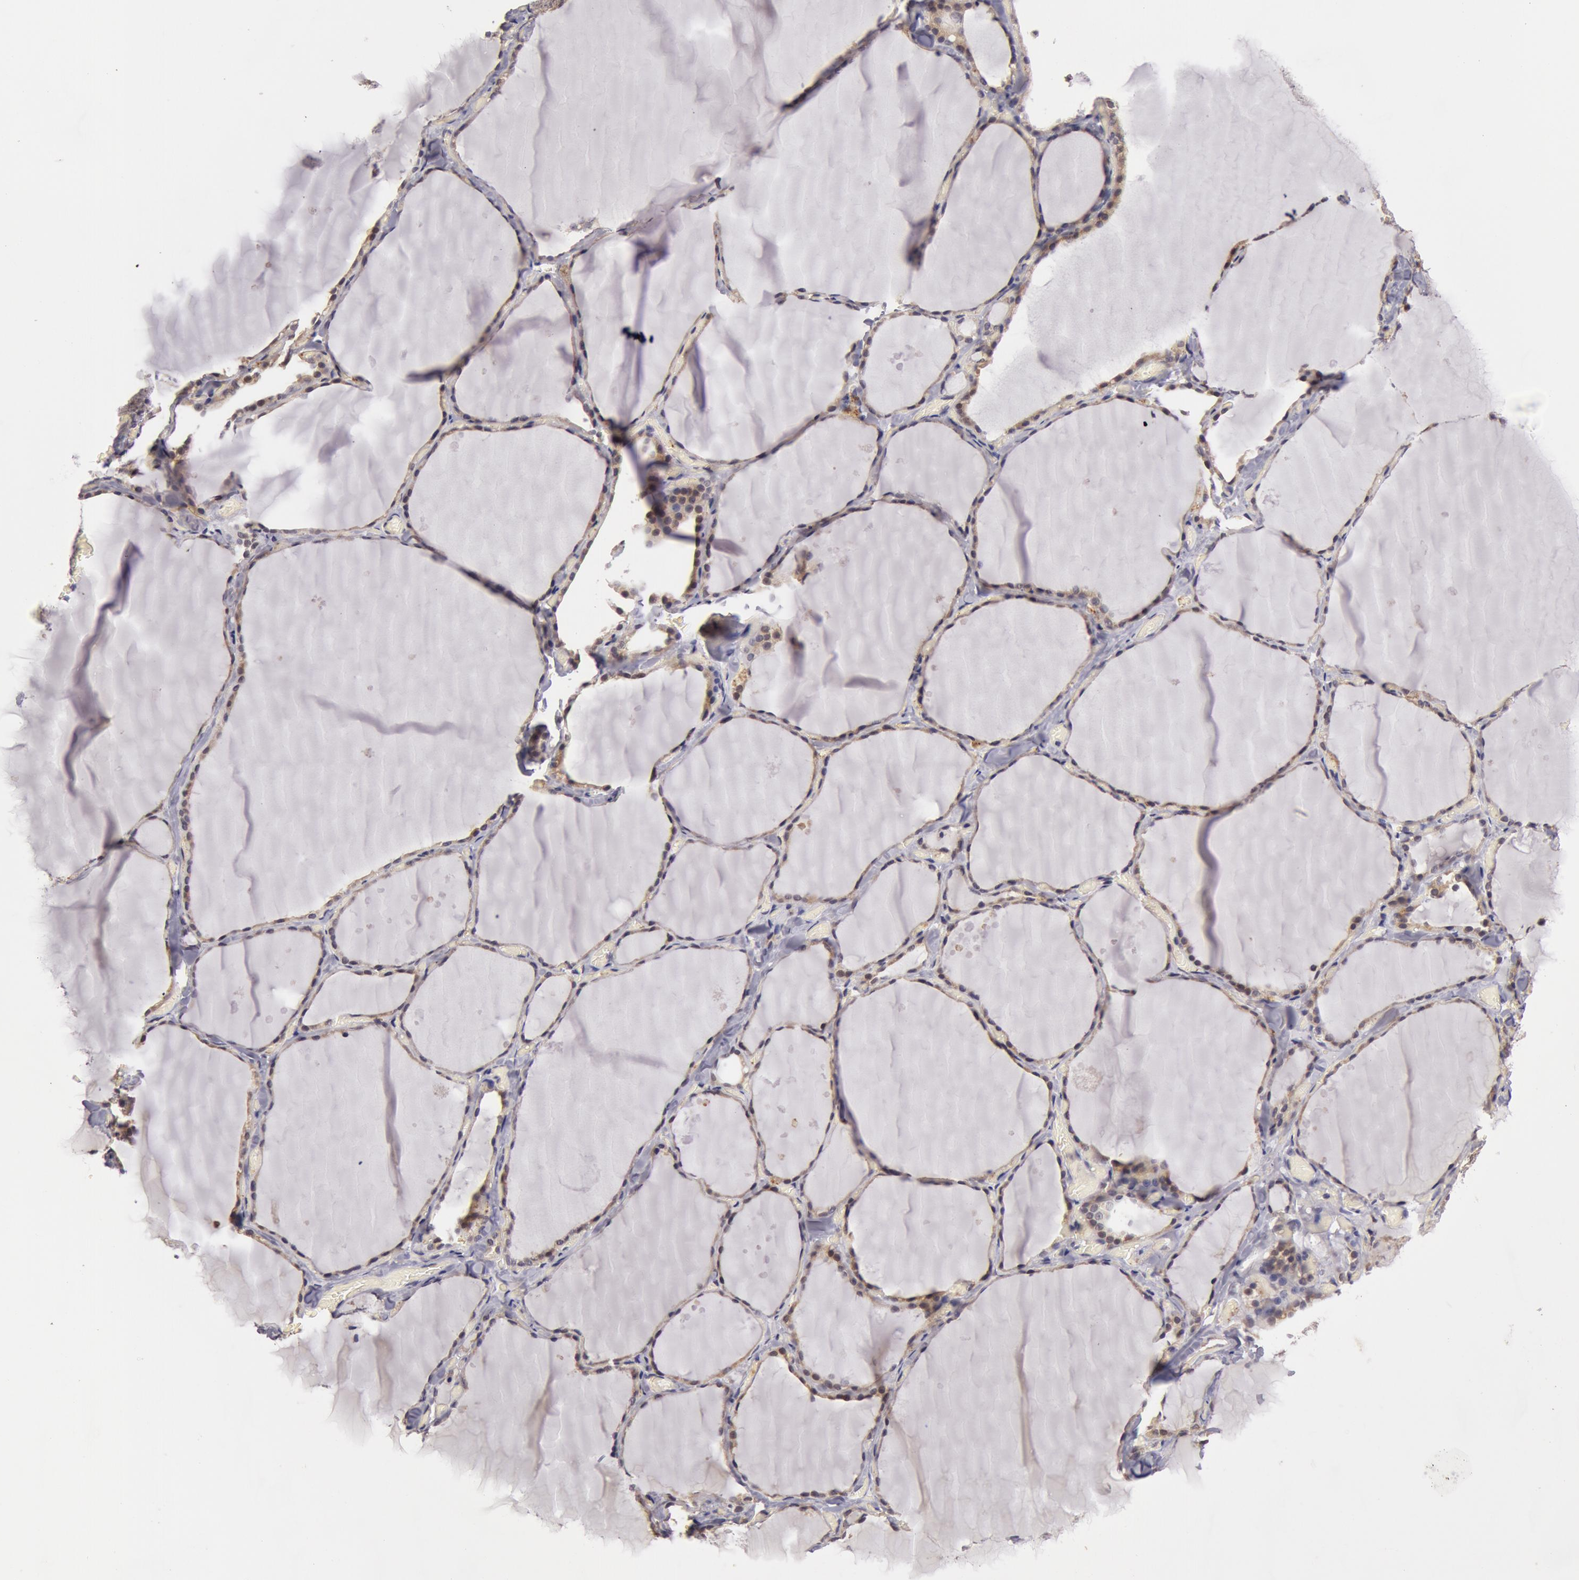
{"staining": {"intensity": "weak", "quantity": "25%-75%", "location": "cytoplasmic/membranous"}, "tissue": "thyroid gland", "cell_type": "Glandular cells", "image_type": "normal", "snomed": [{"axis": "morphology", "description": "Normal tissue, NOS"}, {"axis": "topography", "description": "Thyroid gland"}], "caption": "Immunohistochemical staining of normal thyroid gland demonstrates 25%-75% levels of weak cytoplasmic/membranous protein expression in about 25%-75% of glandular cells. (DAB (3,3'-diaminobenzidine) IHC, brown staining for protein, blue staining for nuclei).", "gene": "SYTL4", "patient": {"sex": "male", "age": 34}}